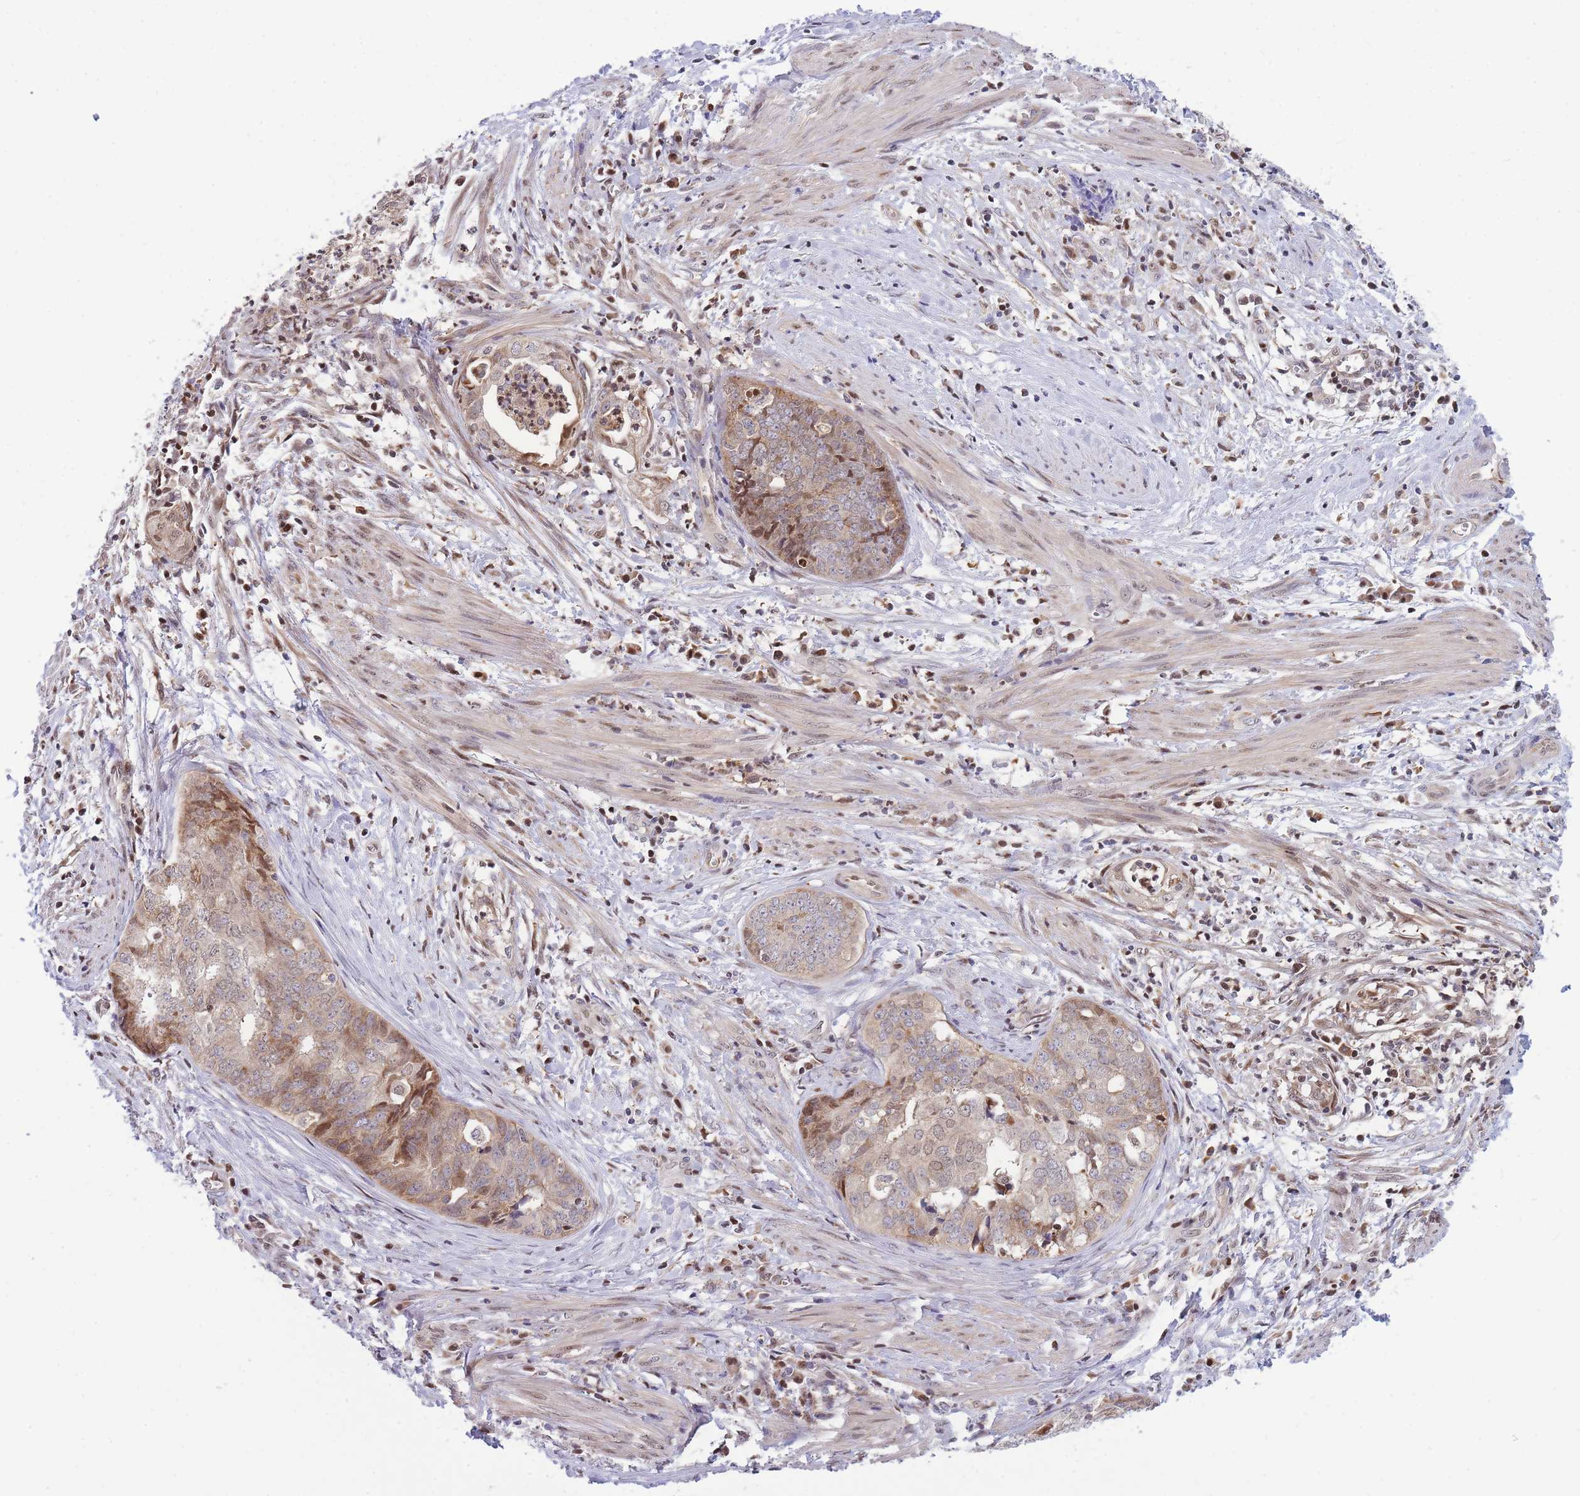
{"staining": {"intensity": "moderate", "quantity": "<25%", "location": "cytoplasmic/membranous"}, "tissue": "endometrial cancer", "cell_type": "Tumor cells", "image_type": "cancer", "snomed": [{"axis": "morphology", "description": "Adenocarcinoma, NOS"}, {"axis": "topography", "description": "Endometrium"}], "caption": "A brown stain highlights moderate cytoplasmic/membranous staining of a protein in human endometrial cancer (adenocarcinoma) tumor cells.", "gene": "CRACD", "patient": {"sex": "female", "age": 68}}